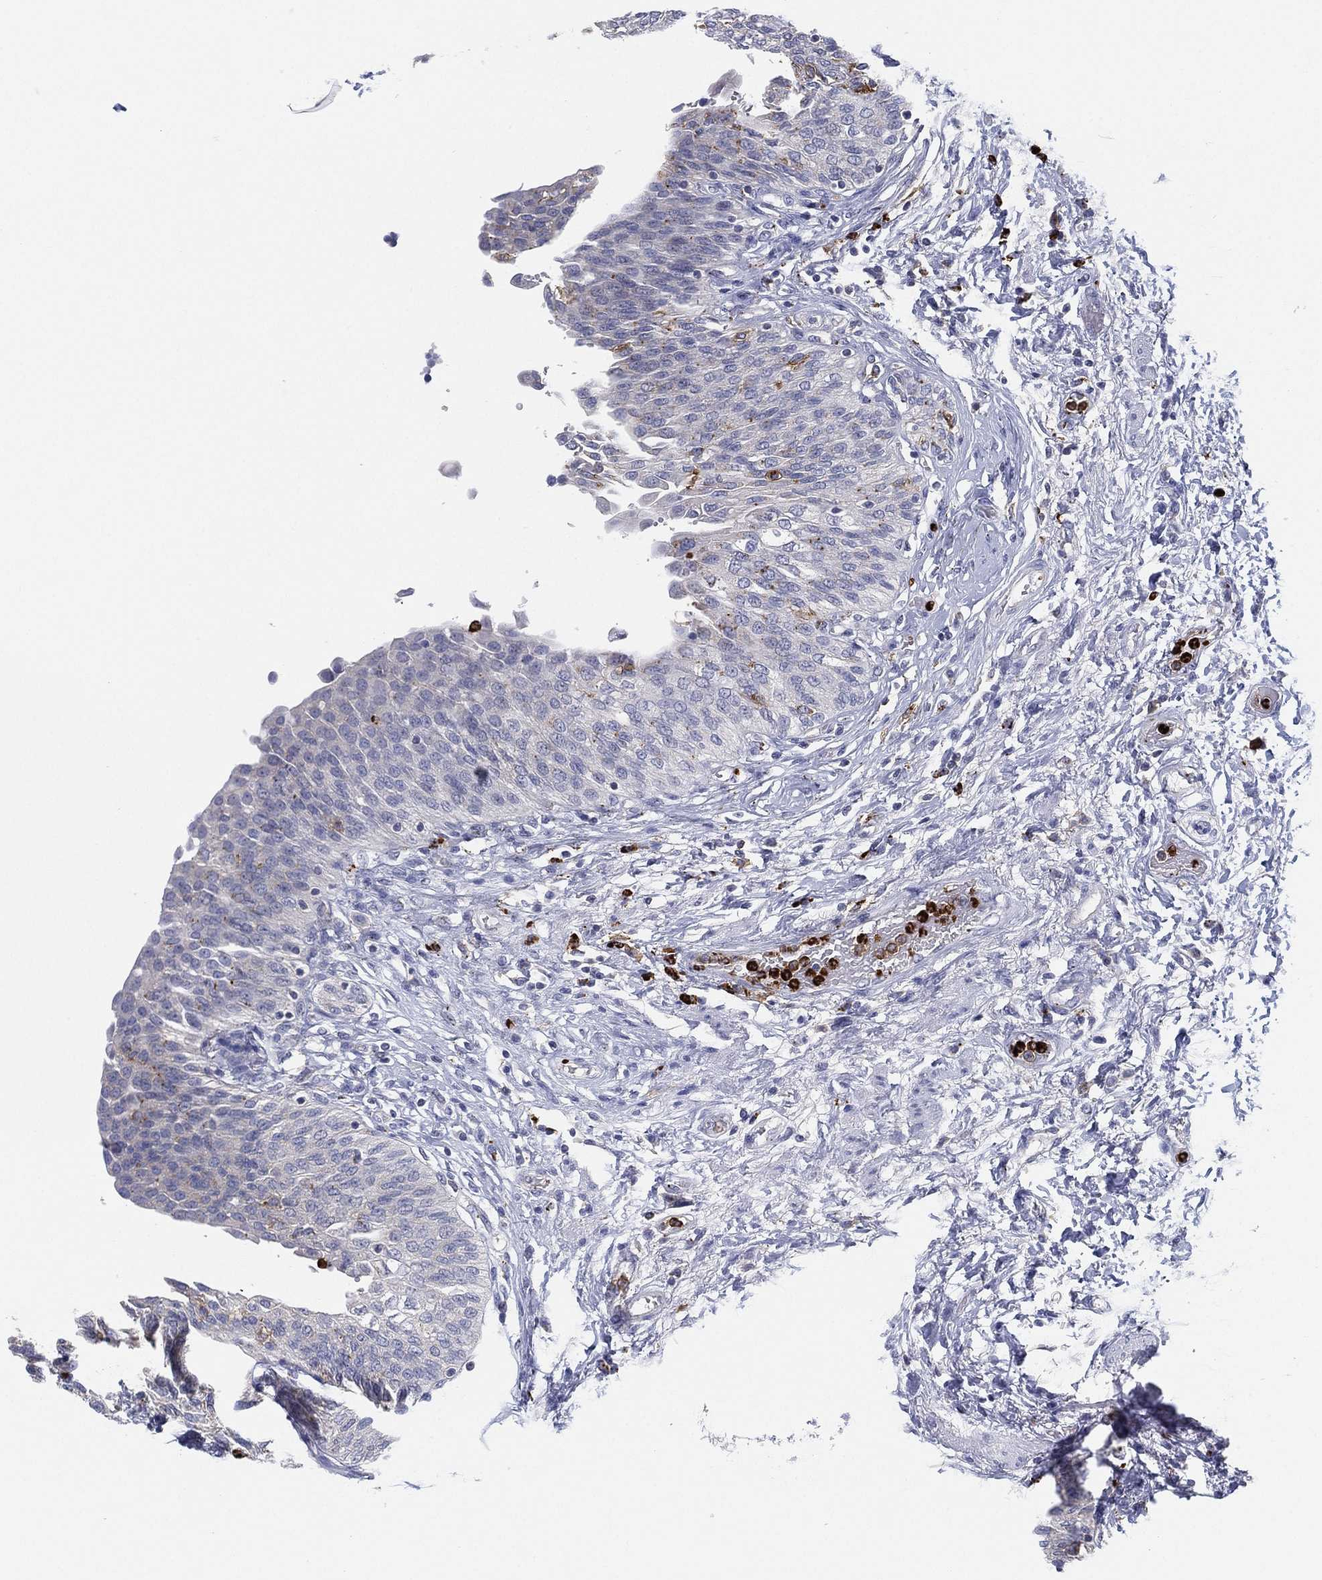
{"staining": {"intensity": "negative", "quantity": "none", "location": "none"}, "tissue": "urinary bladder", "cell_type": "Urothelial cells", "image_type": "normal", "snomed": [{"axis": "morphology", "description": "Normal tissue, NOS"}, {"axis": "morphology", "description": "Metaplasia, NOS"}, {"axis": "topography", "description": "Urinary bladder"}], "caption": "Protein analysis of benign urinary bladder exhibits no significant positivity in urothelial cells. (DAB (3,3'-diaminobenzidine) immunohistochemistry visualized using brightfield microscopy, high magnification).", "gene": "PLAC8", "patient": {"sex": "male", "age": 68}}